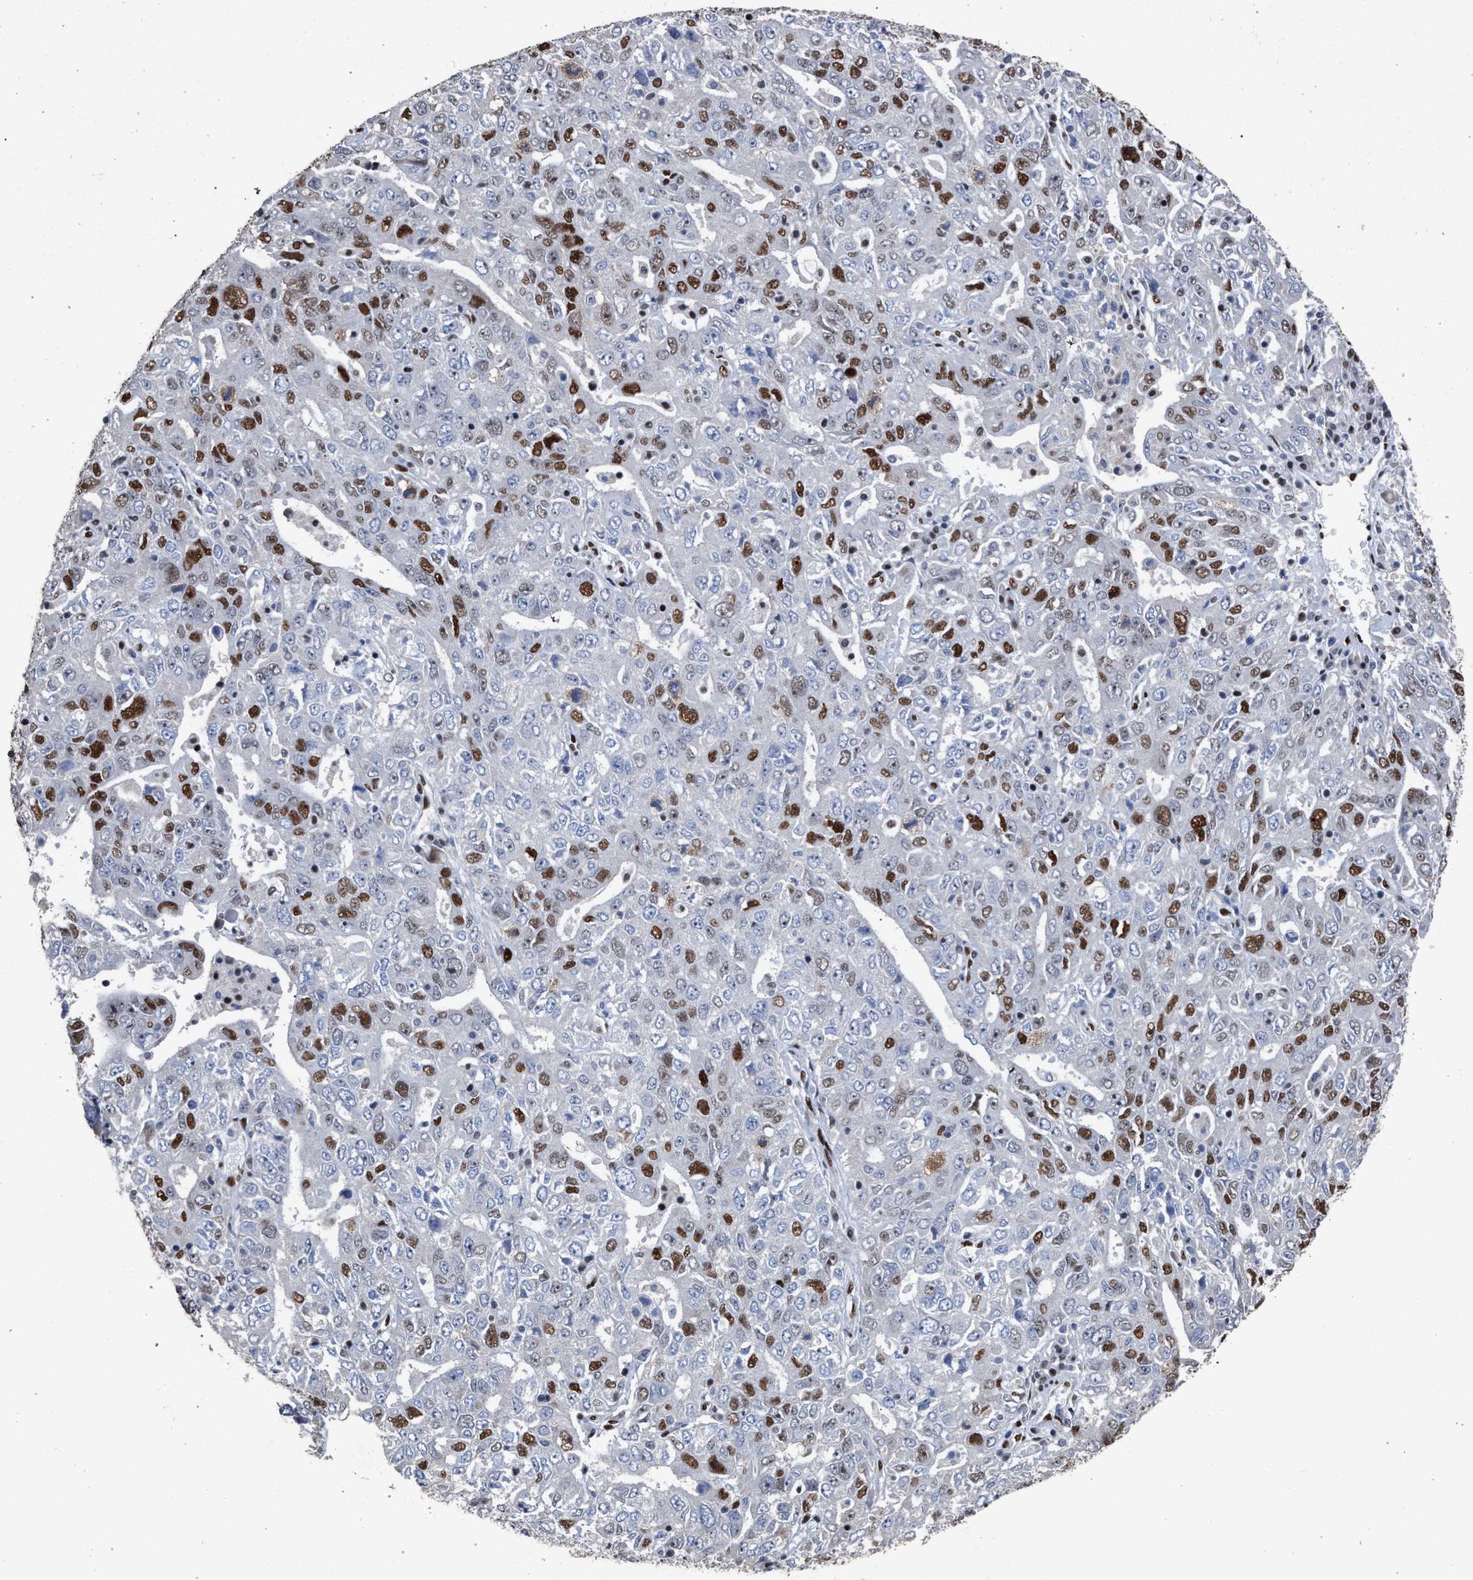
{"staining": {"intensity": "moderate", "quantity": "25%-75%", "location": "nuclear"}, "tissue": "ovarian cancer", "cell_type": "Tumor cells", "image_type": "cancer", "snomed": [{"axis": "morphology", "description": "Carcinoma, endometroid"}, {"axis": "topography", "description": "Ovary"}], "caption": "The micrograph demonstrates staining of ovarian endometroid carcinoma, revealing moderate nuclear protein expression (brown color) within tumor cells. The staining is performed using DAB brown chromogen to label protein expression. The nuclei are counter-stained blue using hematoxylin.", "gene": "TP53BP1", "patient": {"sex": "female", "age": 62}}